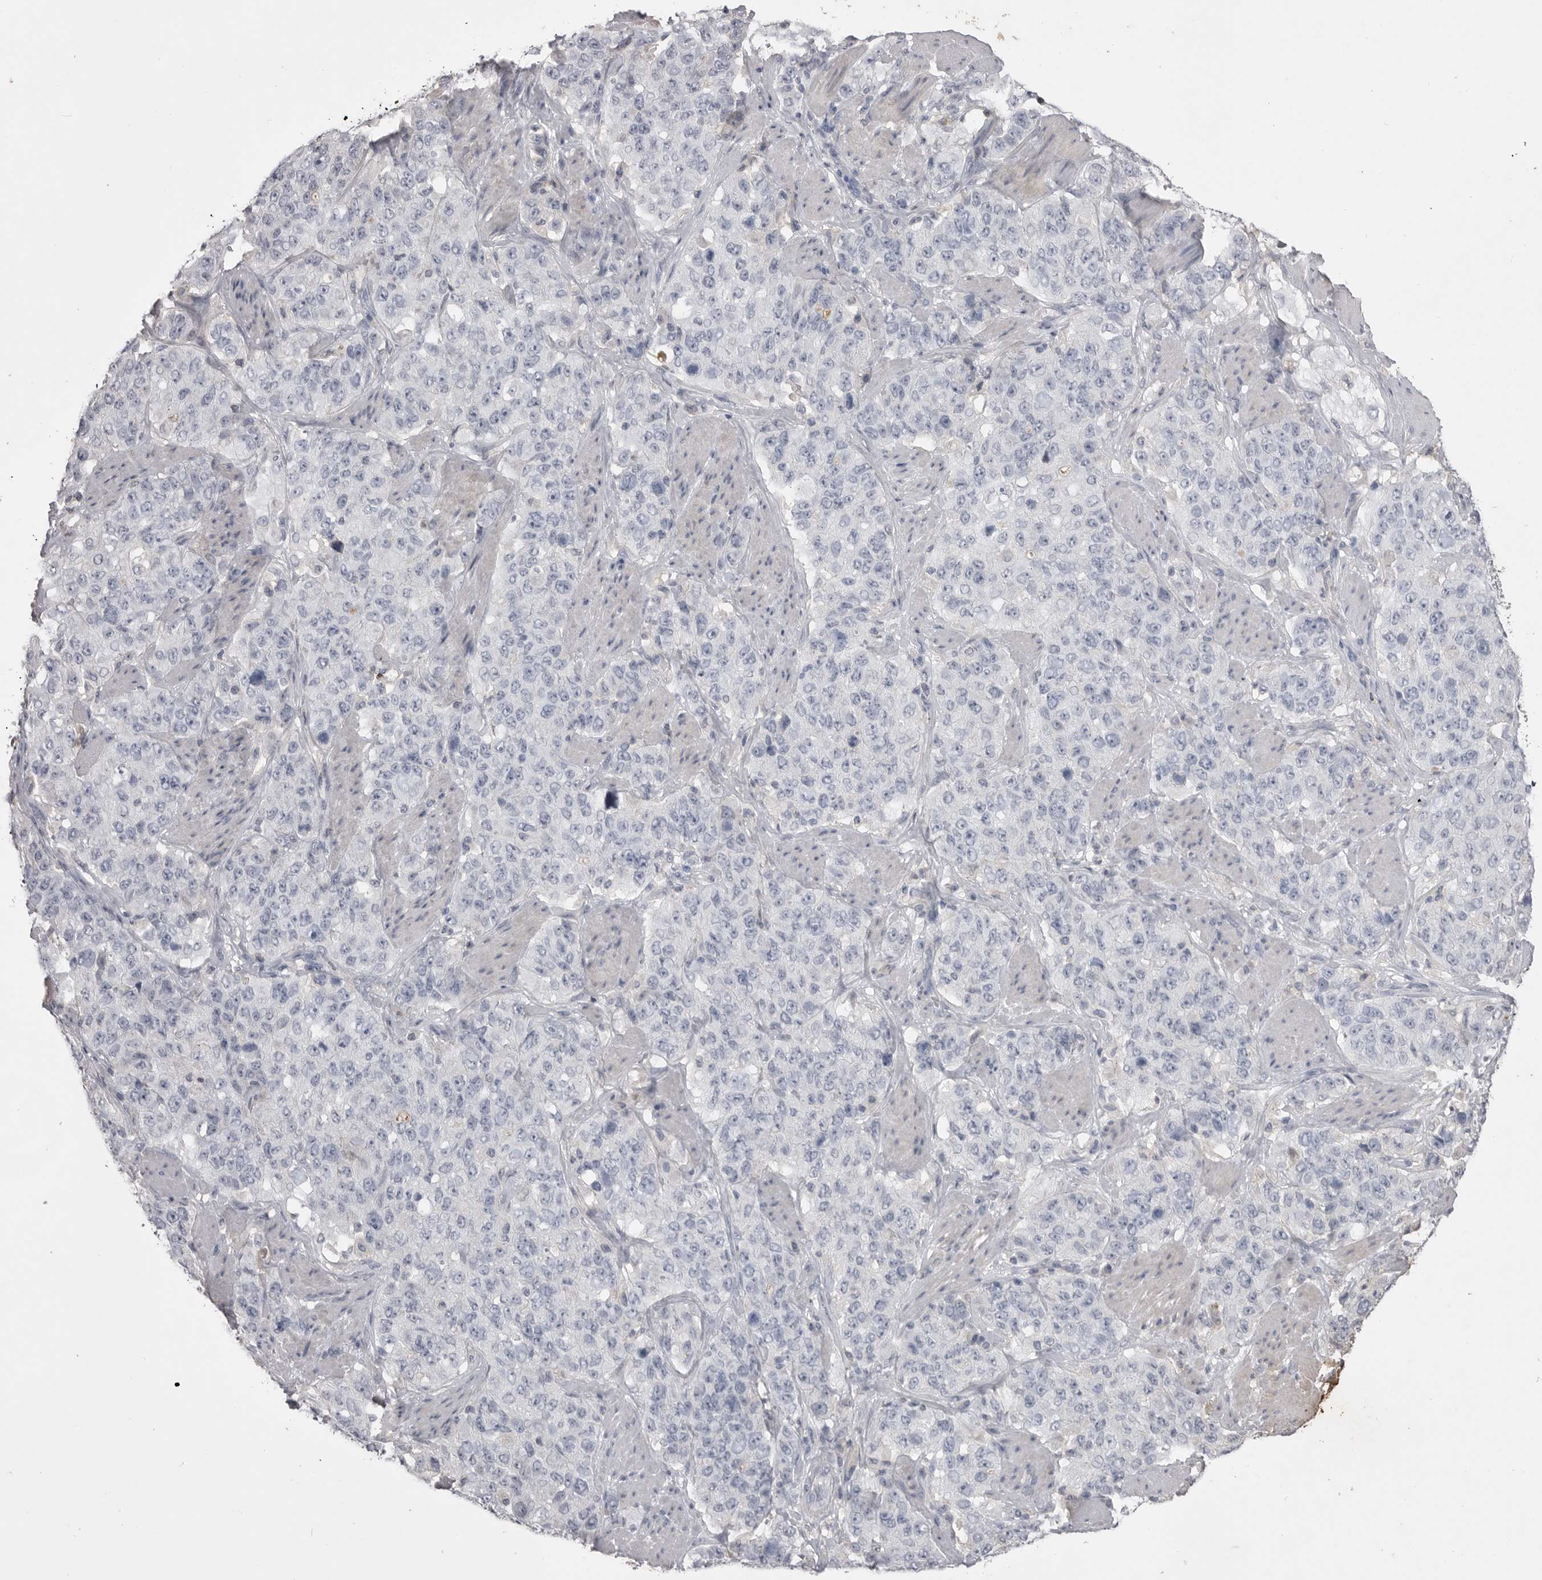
{"staining": {"intensity": "negative", "quantity": "none", "location": "none"}, "tissue": "stomach cancer", "cell_type": "Tumor cells", "image_type": "cancer", "snomed": [{"axis": "morphology", "description": "Adenocarcinoma, NOS"}, {"axis": "topography", "description": "Stomach"}], "caption": "High magnification brightfield microscopy of stomach cancer stained with DAB (brown) and counterstained with hematoxylin (blue): tumor cells show no significant expression.", "gene": "AHSG", "patient": {"sex": "male", "age": 48}}